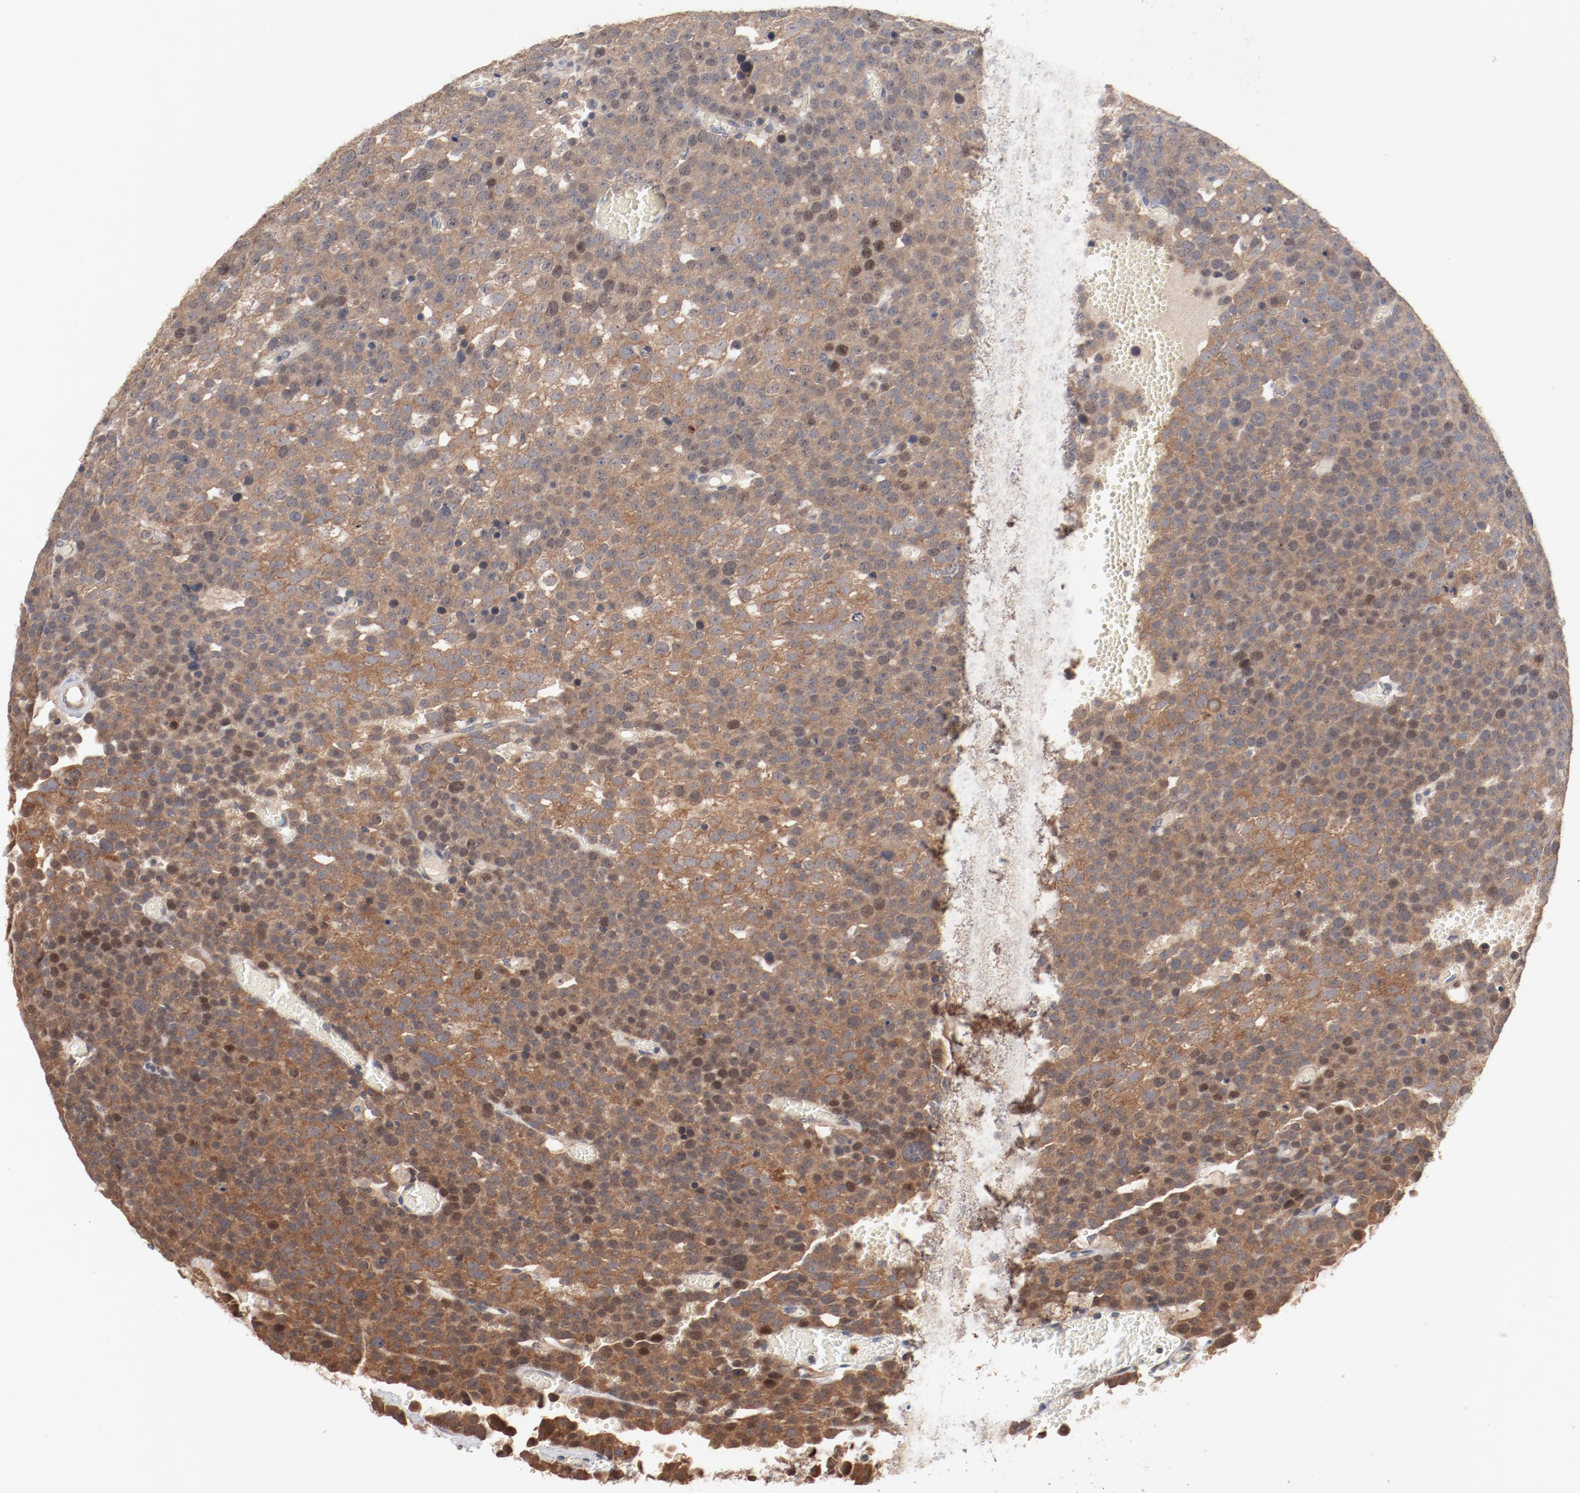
{"staining": {"intensity": "strong", "quantity": ">75%", "location": "cytoplasmic/membranous,nuclear"}, "tissue": "testis cancer", "cell_type": "Tumor cells", "image_type": "cancer", "snomed": [{"axis": "morphology", "description": "Seminoma, NOS"}, {"axis": "topography", "description": "Testis"}], "caption": "A photomicrograph of human testis cancer (seminoma) stained for a protein displays strong cytoplasmic/membranous and nuclear brown staining in tumor cells.", "gene": "RNASE11", "patient": {"sex": "male", "age": 71}}